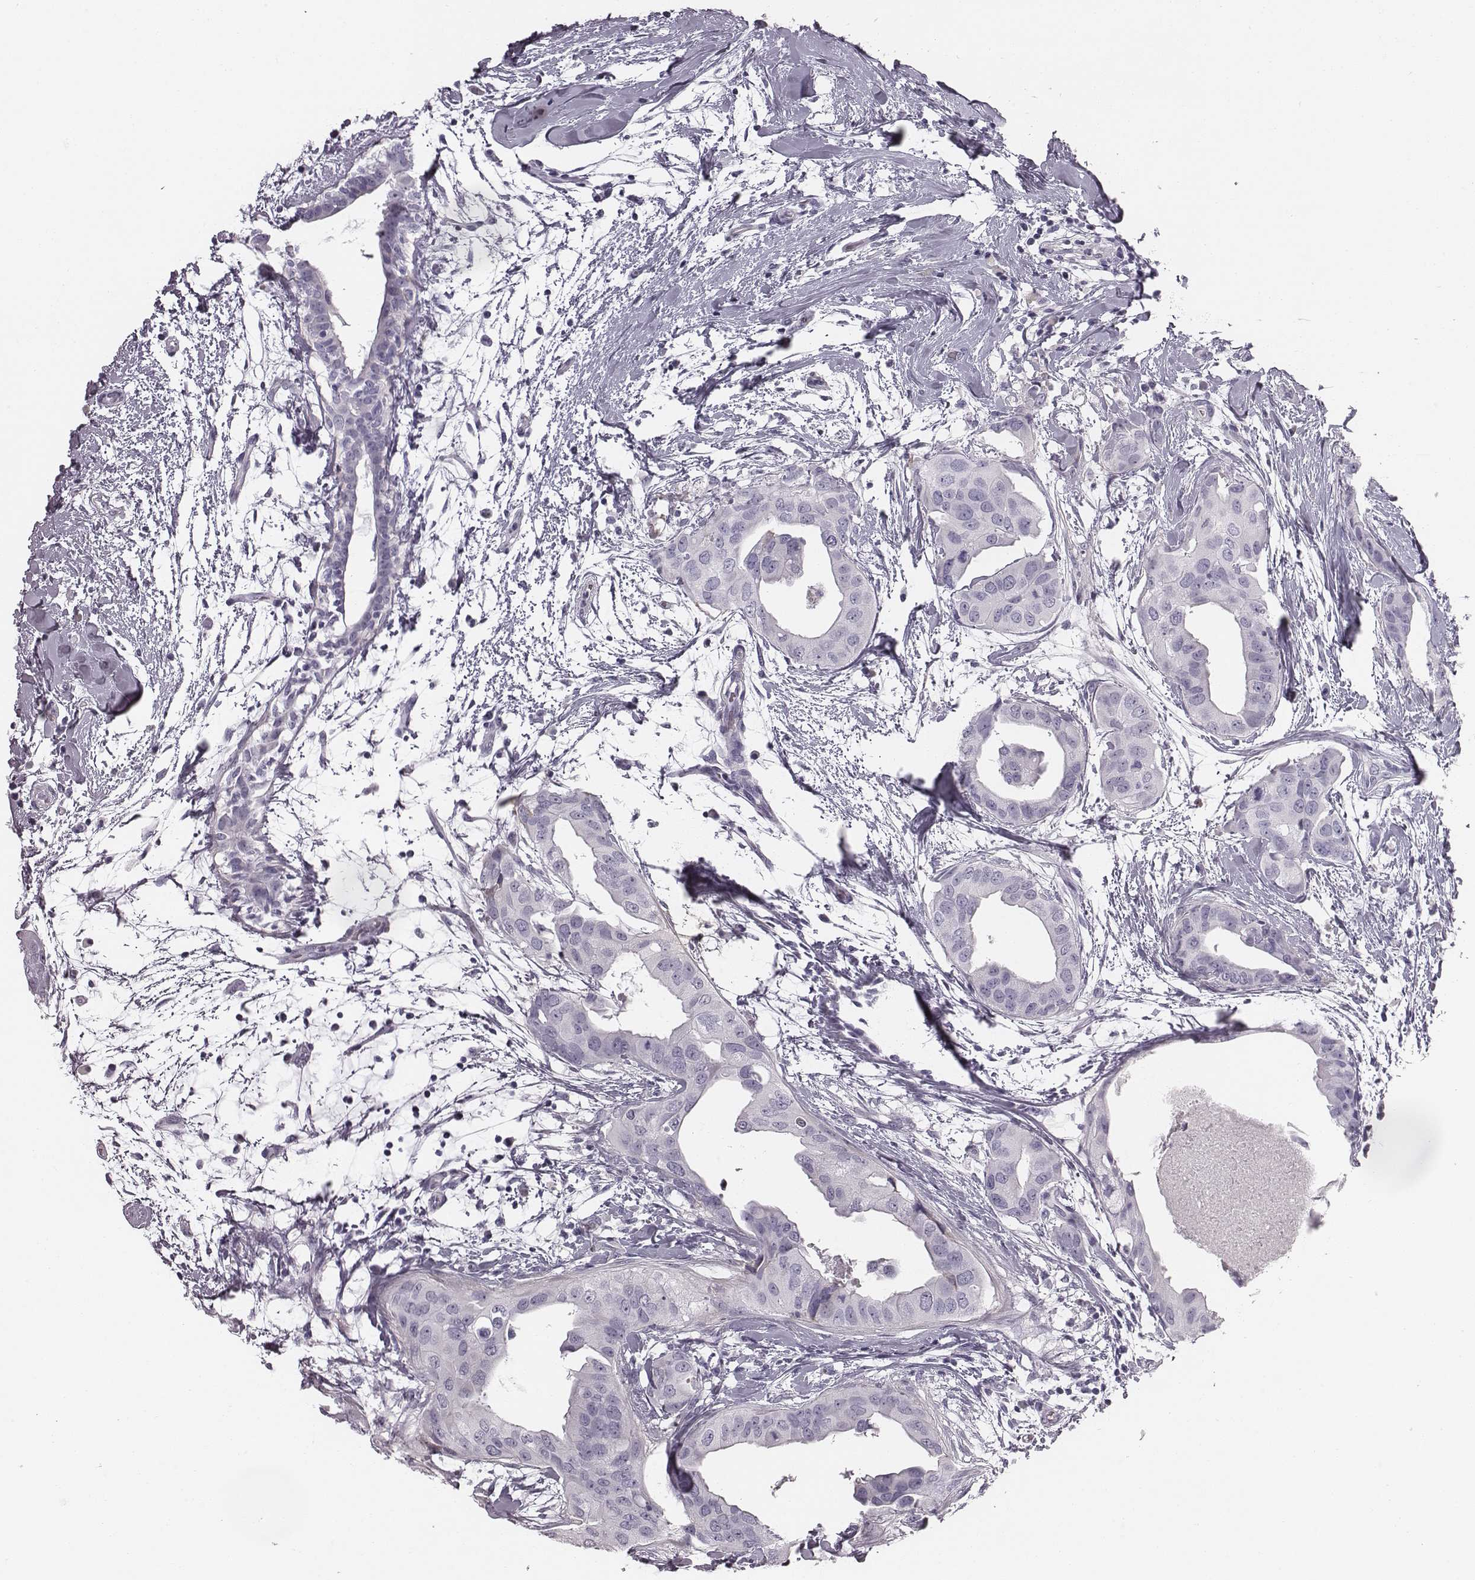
{"staining": {"intensity": "negative", "quantity": "none", "location": "none"}, "tissue": "breast cancer", "cell_type": "Tumor cells", "image_type": "cancer", "snomed": [{"axis": "morphology", "description": "Normal tissue, NOS"}, {"axis": "morphology", "description": "Duct carcinoma"}, {"axis": "topography", "description": "Breast"}], "caption": "This is a photomicrograph of immunohistochemistry (IHC) staining of breast infiltrating ductal carcinoma, which shows no positivity in tumor cells.", "gene": "CRISP1", "patient": {"sex": "female", "age": 40}}